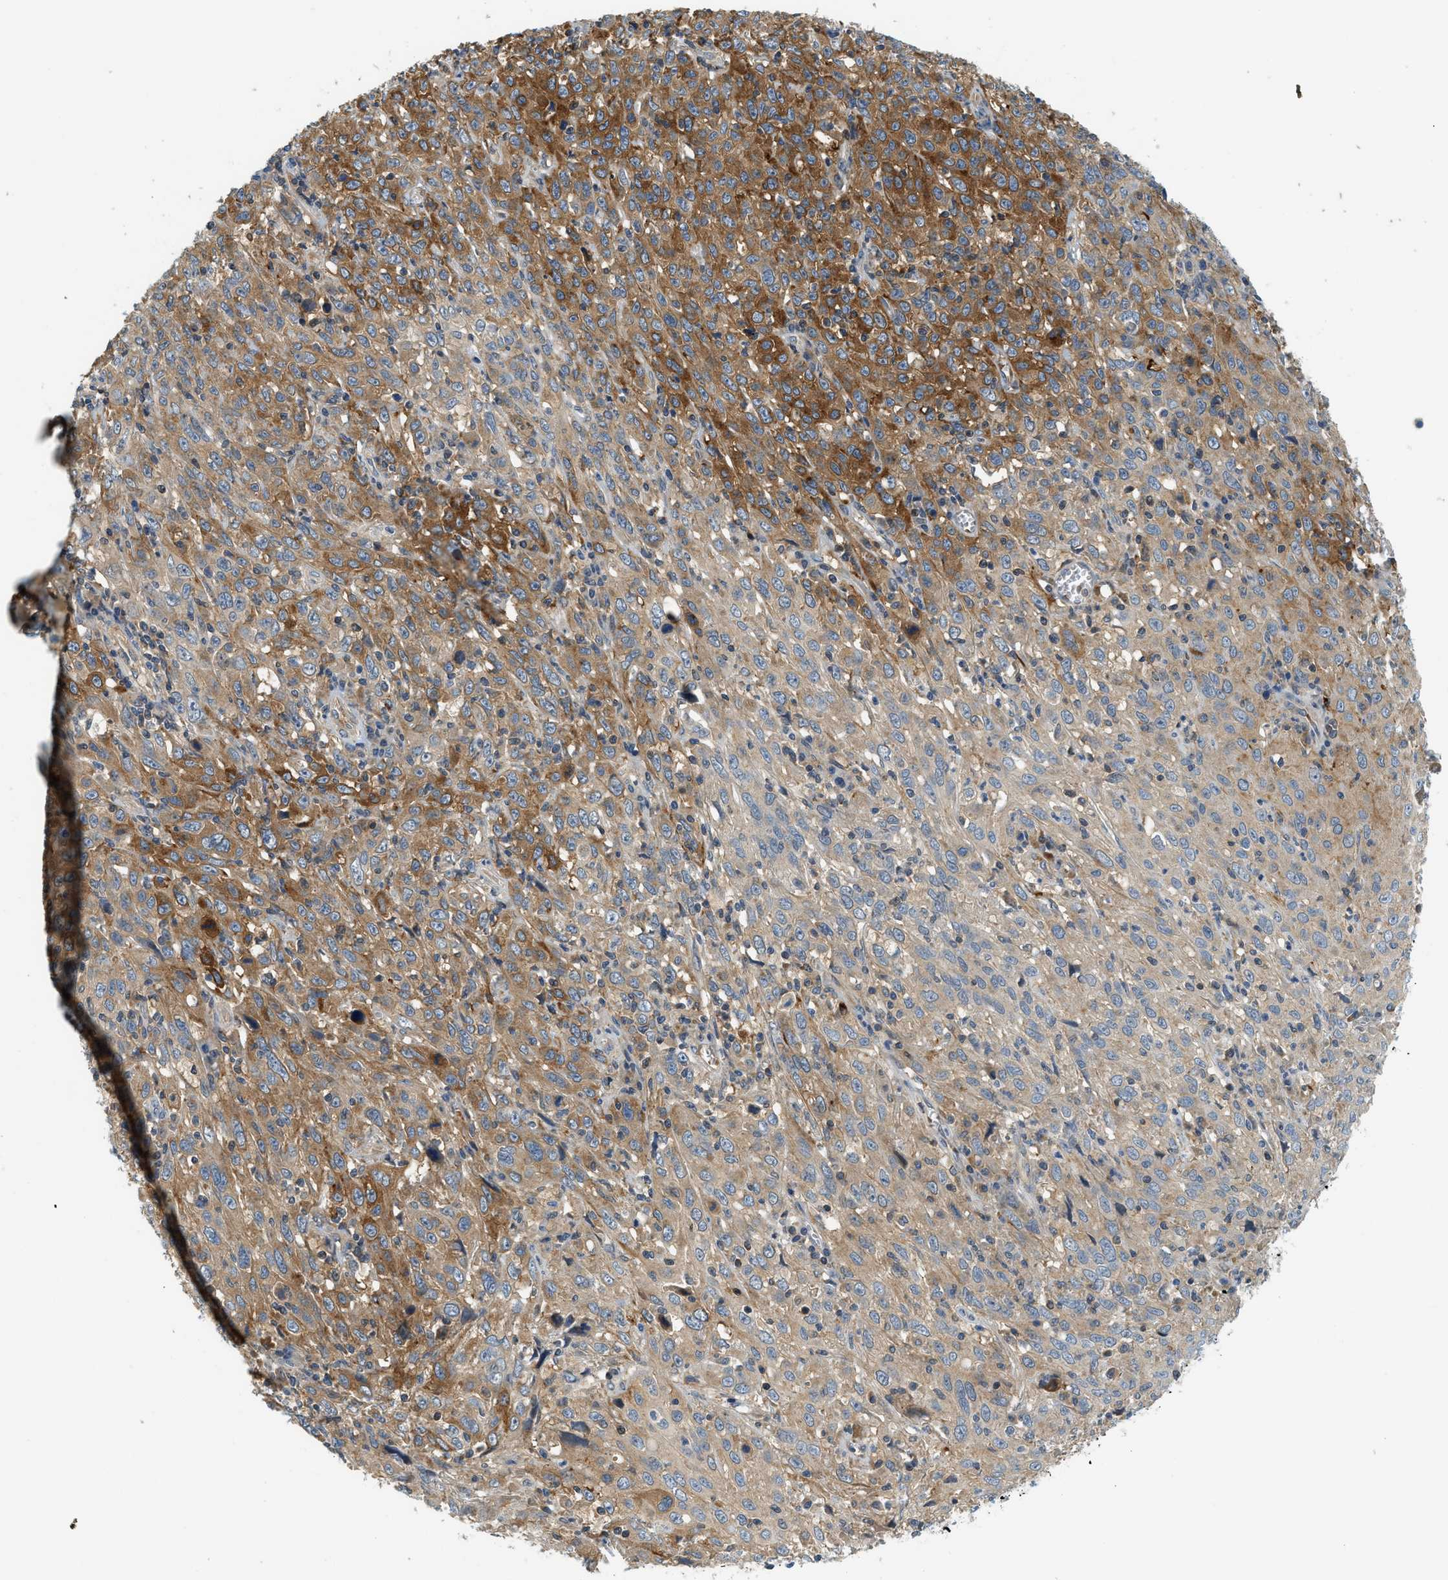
{"staining": {"intensity": "moderate", "quantity": ">75%", "location": "cytoplasmic/membranous"}, "tissue": "cervical cancer", "cell_type": "Tumor cells", "image_type": "cancer", "snomed": [{"axis": "morphology", "description": "Squamous cell carcinoma, NOS"}, {"axis": "topography", "description": "Cervix"}], "caption": "Cervical cancer stained with immunohistochemistry exhibits moderate cytoplasmic/membranous expression in approximately >75% of tumor cells.", "gene": "KCNK1", "patient": {"sex": "female", "age": 46}}